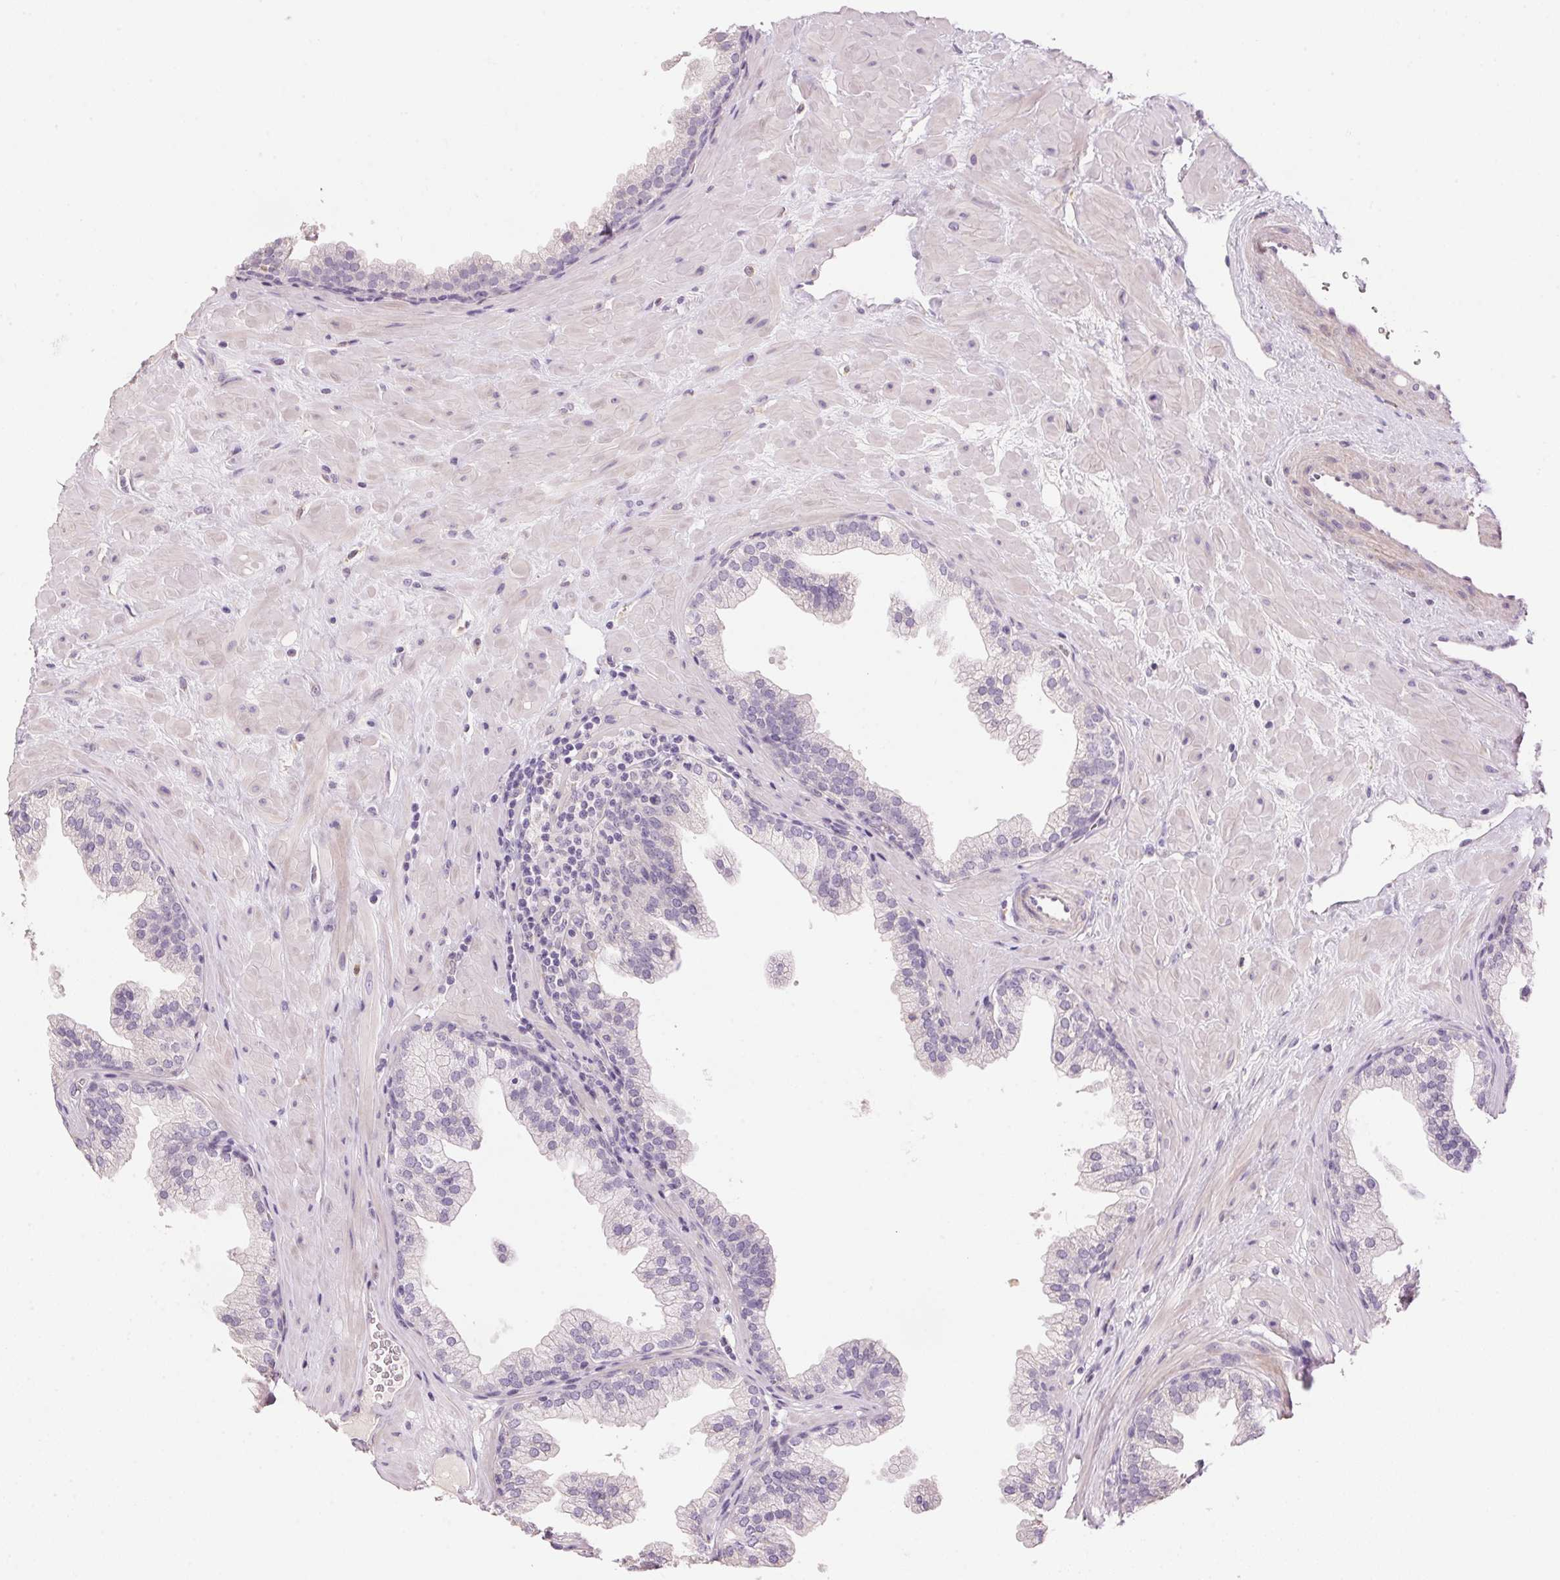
{"staining": {"intensity": "negative", "quantity": "none", "location": "none"}, "tissue": "prostate", "cell_type": "Glandular cells", "image_type": "normal", "snomed": [{"axis": "morphology", "description": "Normal tissue, NOS"}, {"axis": "topography", "description": "Prostate"}], "caption": "The image shows no significant positivity in glandular cells of prostate.", "gene": "LYZL6", "patient": {"sex": "male", "age": 37}}